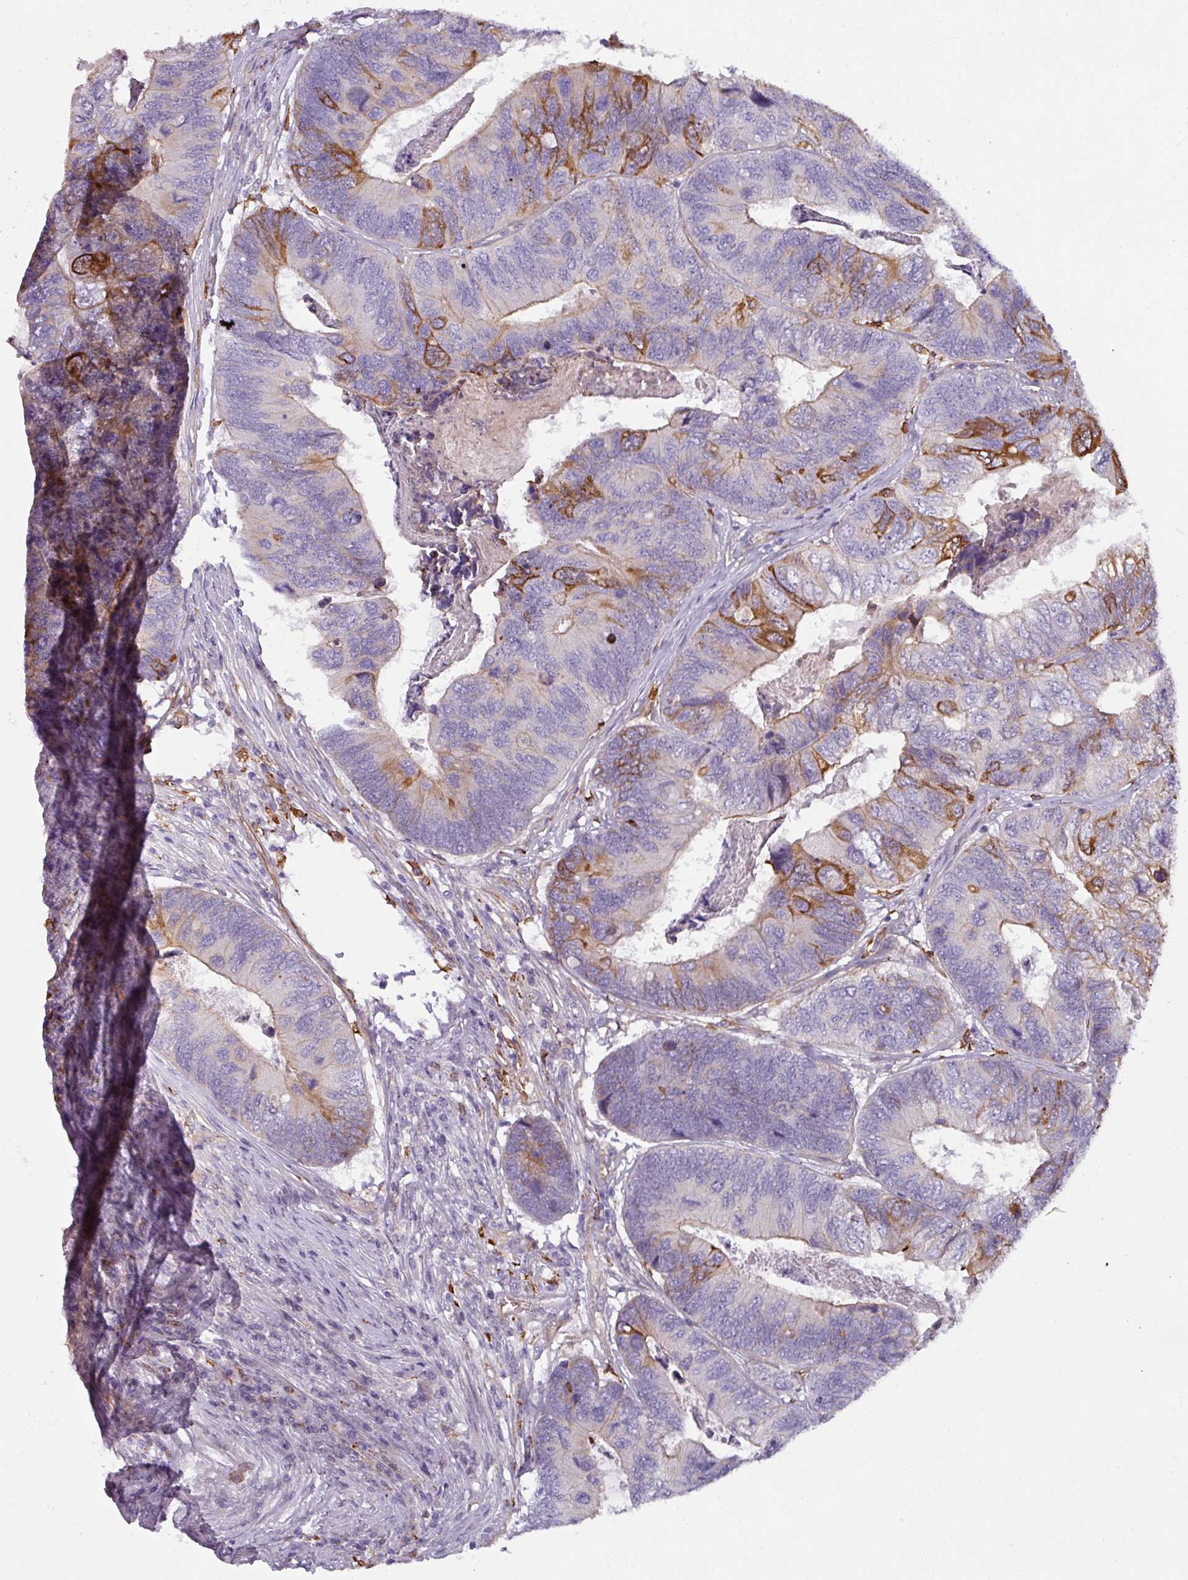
{"staining": {"intensity": "strong", "quantity": "<25%", "location": "cytoplasmic/membranous"}, "tissue": "colorectal cancer", "cell_type": "Tumor cells", "image_type": "cancer", "snomed": [{"axis": "morphology", "description": "Adenocarcinoma, NOS"}, {"axis": "topography", "description": "Colon"}], "caption": "Colorectal cancer (adenocarcinoma) stained with immunohistochemistry demonstrates strong cytoplasmic/membranous positivity in approximately <25% of tumor cells.", "gene": "BUD23", "patient": {"sex": "female", "age": 67}}